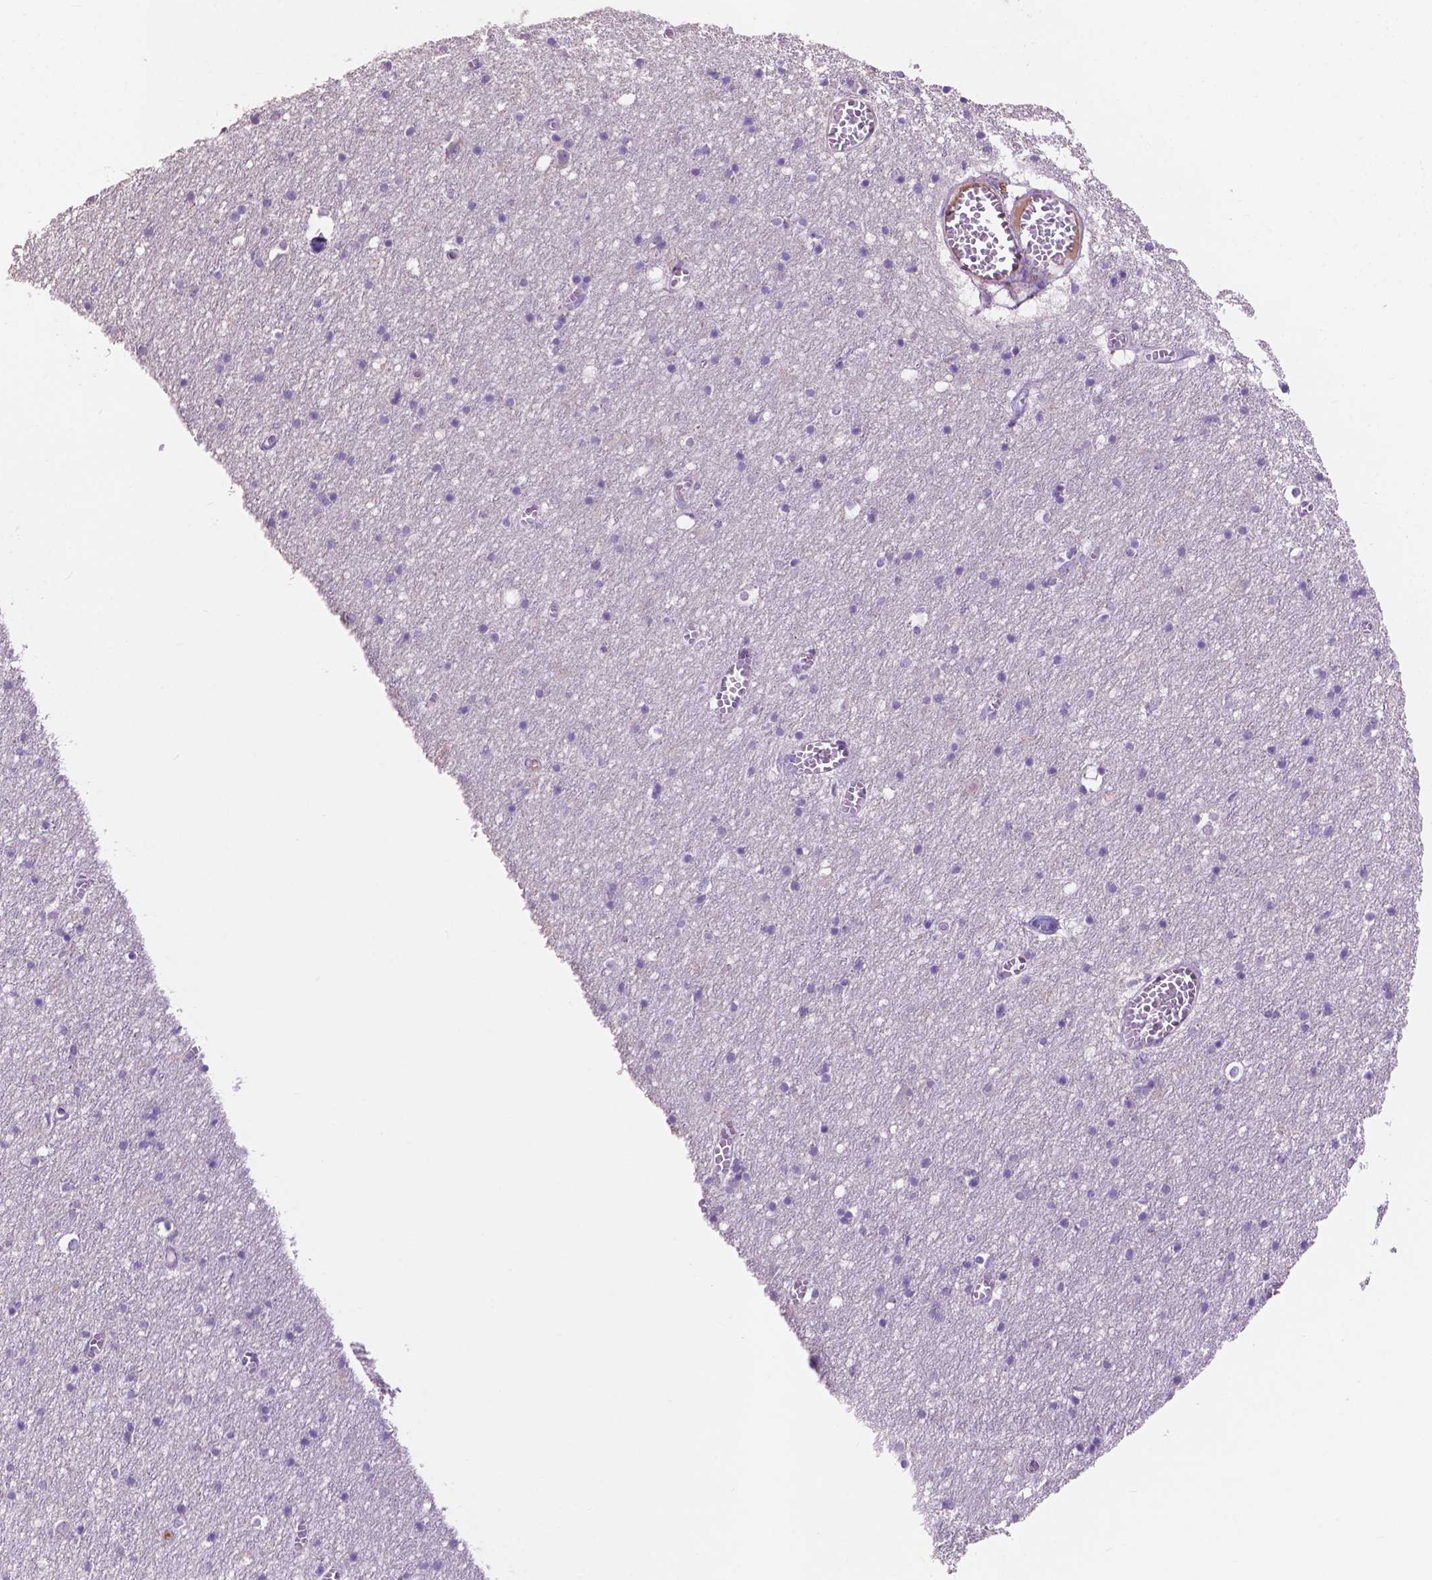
{"staining": {"intensity": "negative", "quantity": "none", "location": "none"}, "tissue": "cerebral cortex", "cell_type": "Endothelial cells", "image_type": "normal", "snomed": [{"axis": "morphology", "description": "Normal tissue, NOS"}, {"axis": "topography", "description": "Cerebral cortex"}], "caption": "DAB immunohistochemical staining of benign human cerebral cortex reveals no significant positivity in endothelial cells. Brightfield microscopy of immunohistochemistry stained with DAB (3,3'-diaminobenzidine) (brown) and hematoxylin (blue), captured at high magnification.", "gene": "CLDN17", "patient": {"sex": "male", "age": 70}}